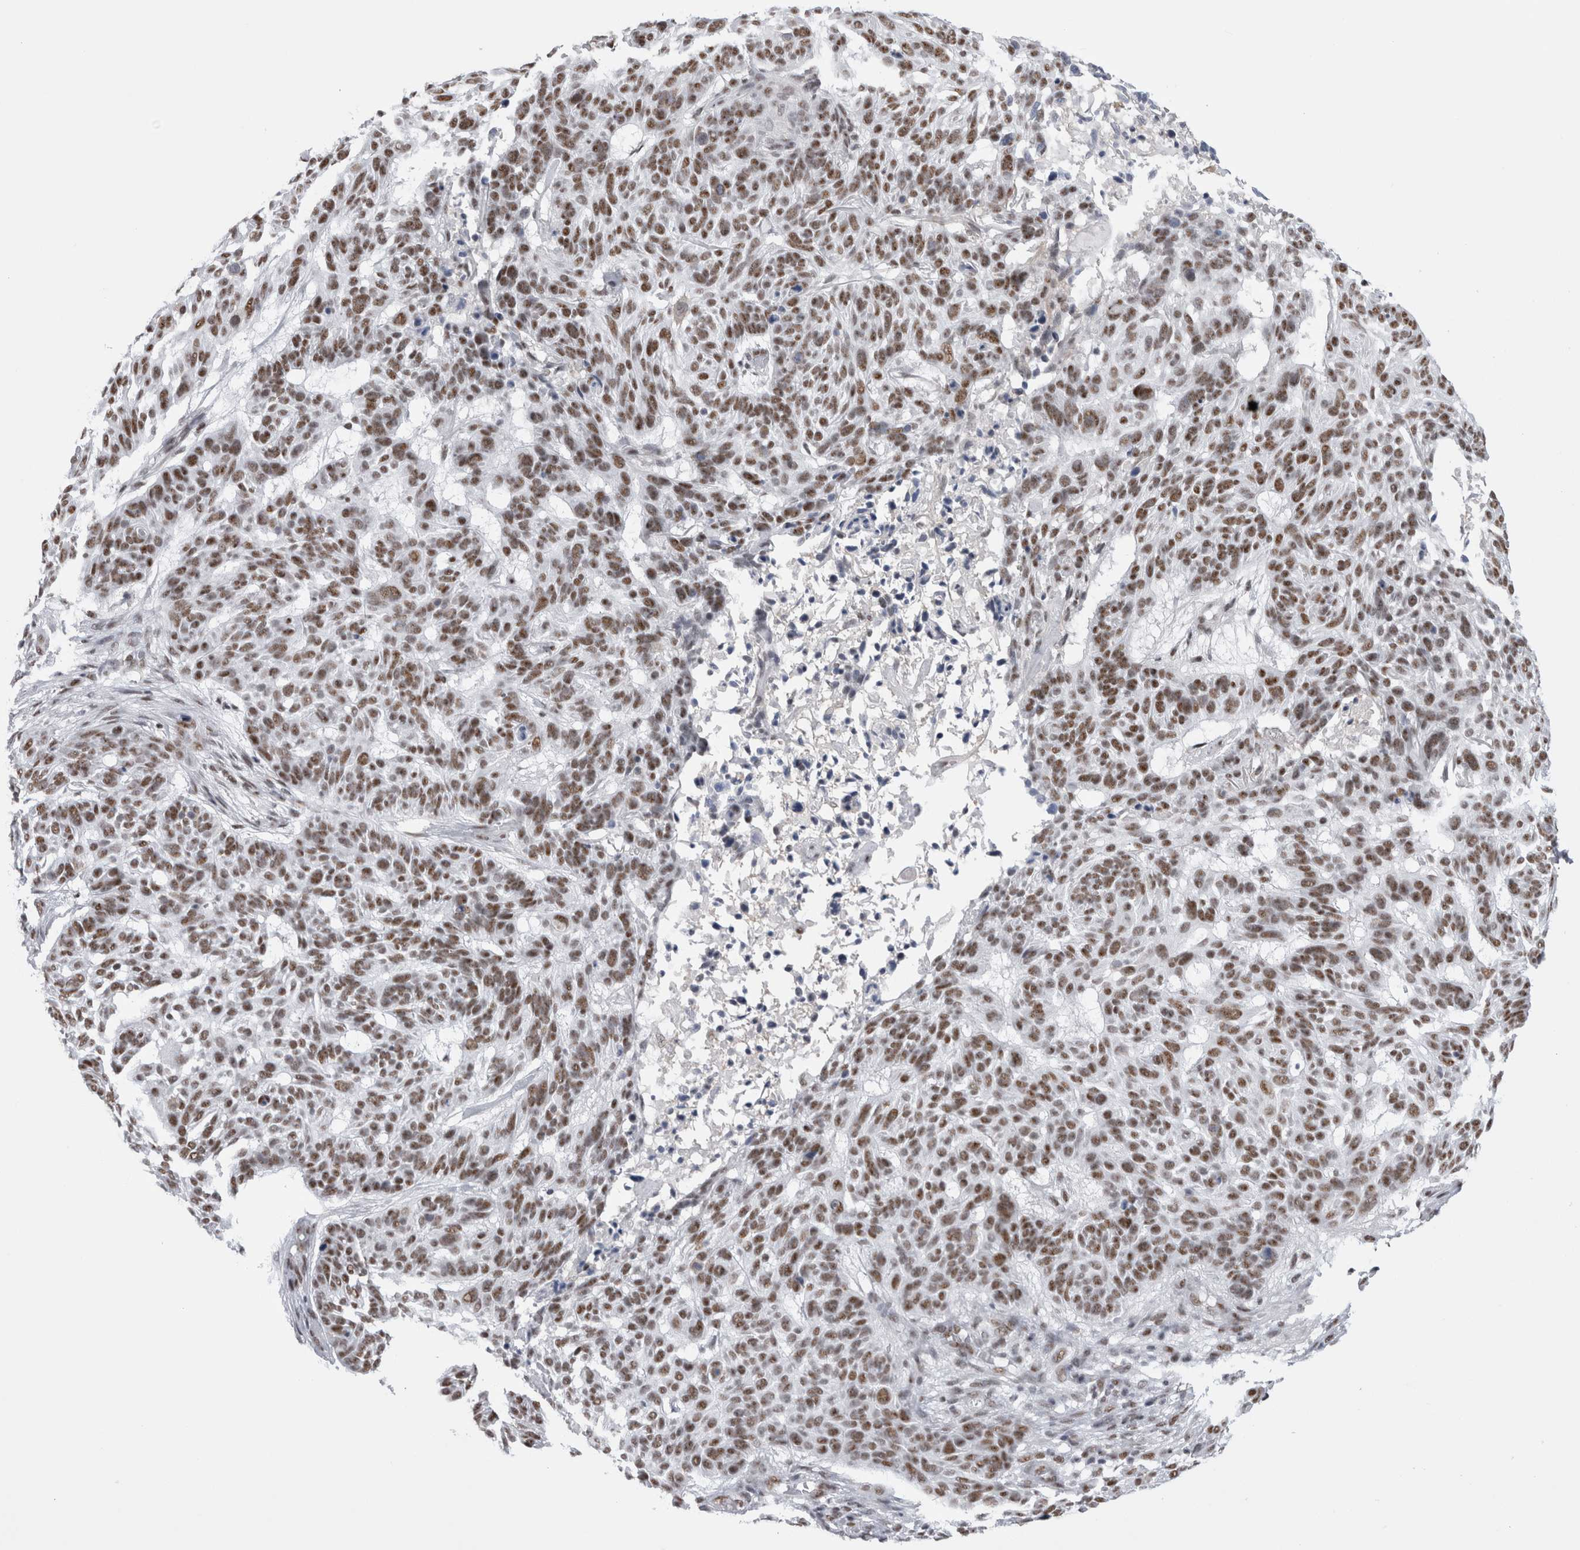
{"staining": {"intensity": "moderate", "quantity": ">75%", "location": "nuclear"}, "tissue": "skin cancer", "cell_type": "Tumor cells", "image_type": "cancer", "snomed": [{"axis": "morphology", "description": "Basal cell carcinoma"}, {"axis": "topography", "description": "Skin"}], "caption": "A medium amount of moderate nuclear positivity is appreciated in approximately >75% of tumor cells in skin cancer (basal cell carcinoma) tissue.", "gene": "API5", "patient": {"sex": "male", "age": 85}}